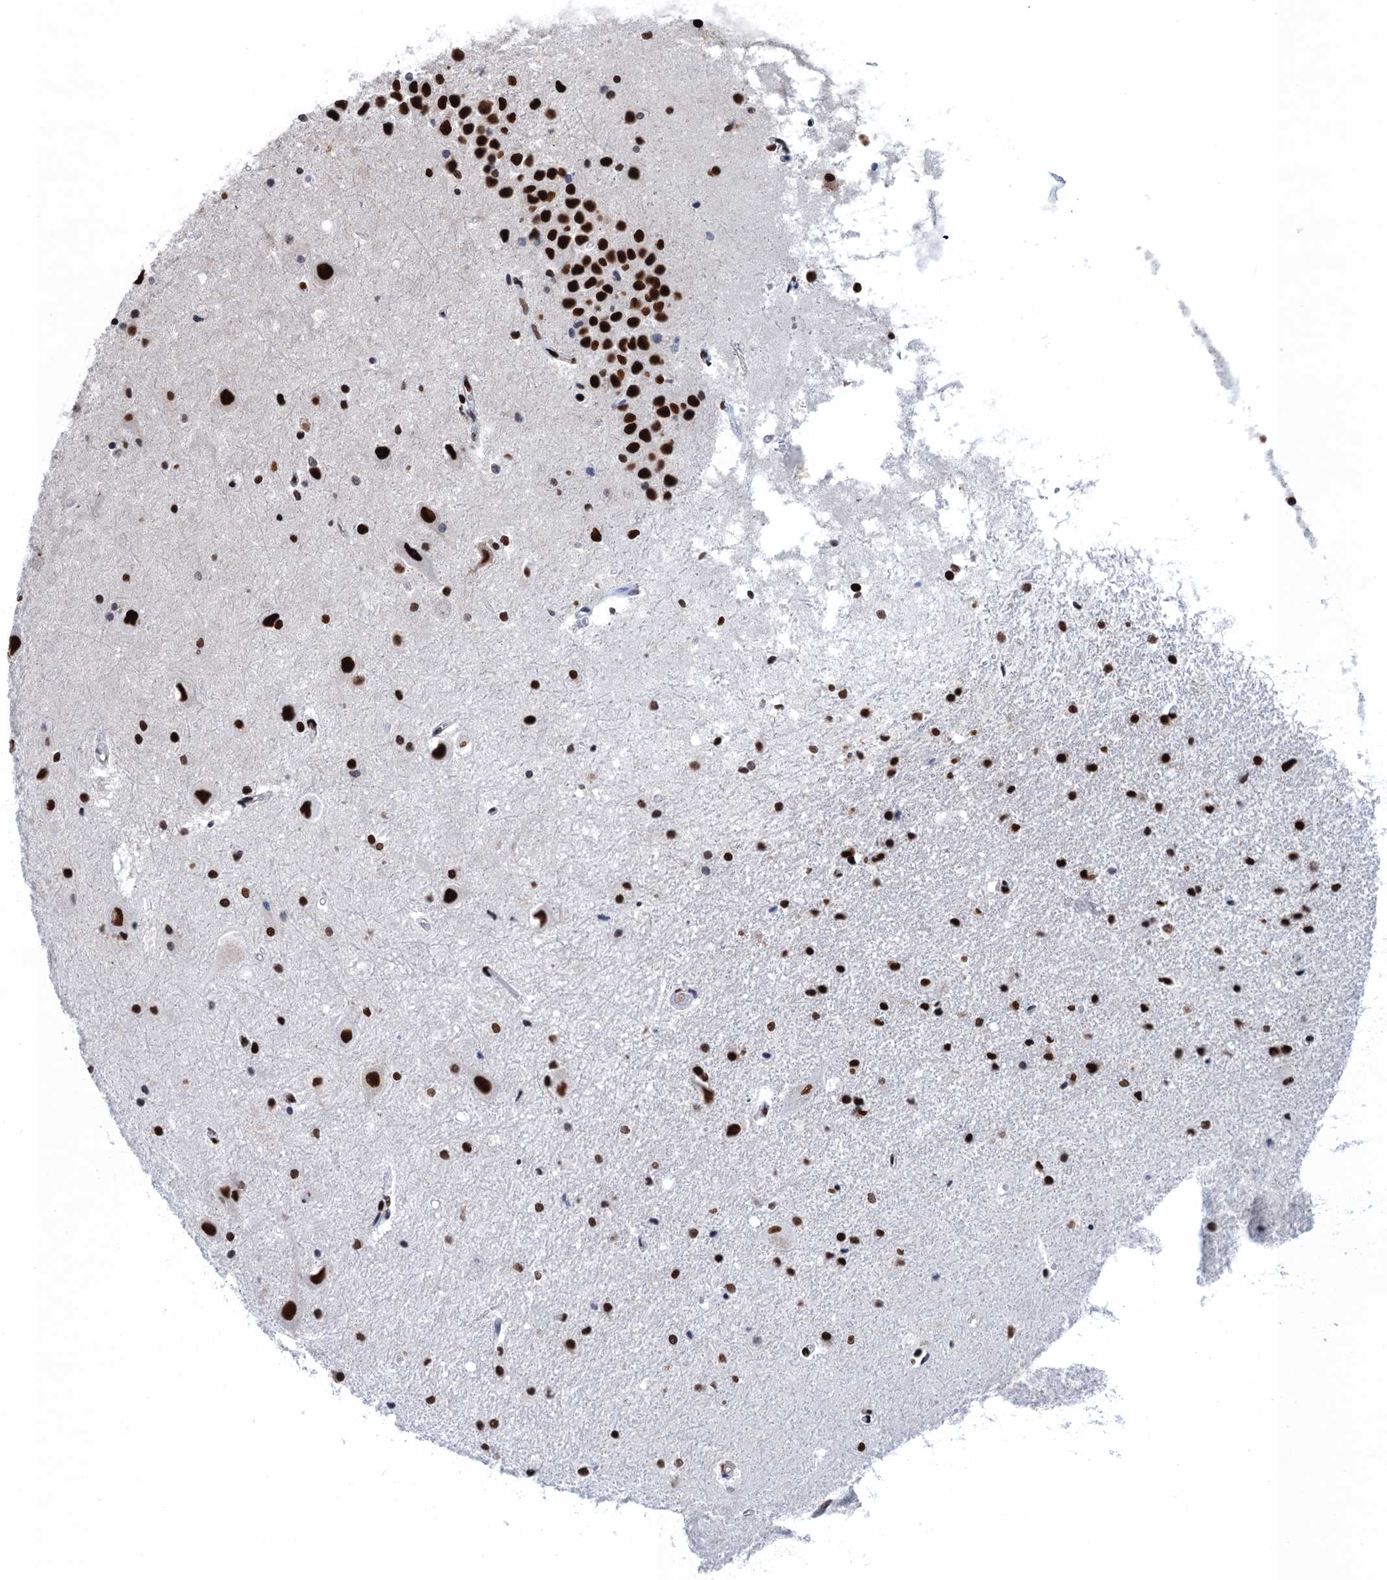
{"staining": {"intensity": "strong", "quantity": "25%-75%", "location": "nuclear"}, "tissue": "hippocampus", "cell_type": "Glial cells", "image_type": "normal", "snomed": [{"axis": "morphology", "description": "Normal tissue, NOS"}, {"axis": "topography", "description": "Hippocampus"}], "caption": "Immunohistochemistry of benign hippocampus demonstrates high levels of strong nuclear positivity in about 25%-75% of glial cells.", "gene": "UBA2", "patient": {"sex": "female", "age": 52}}